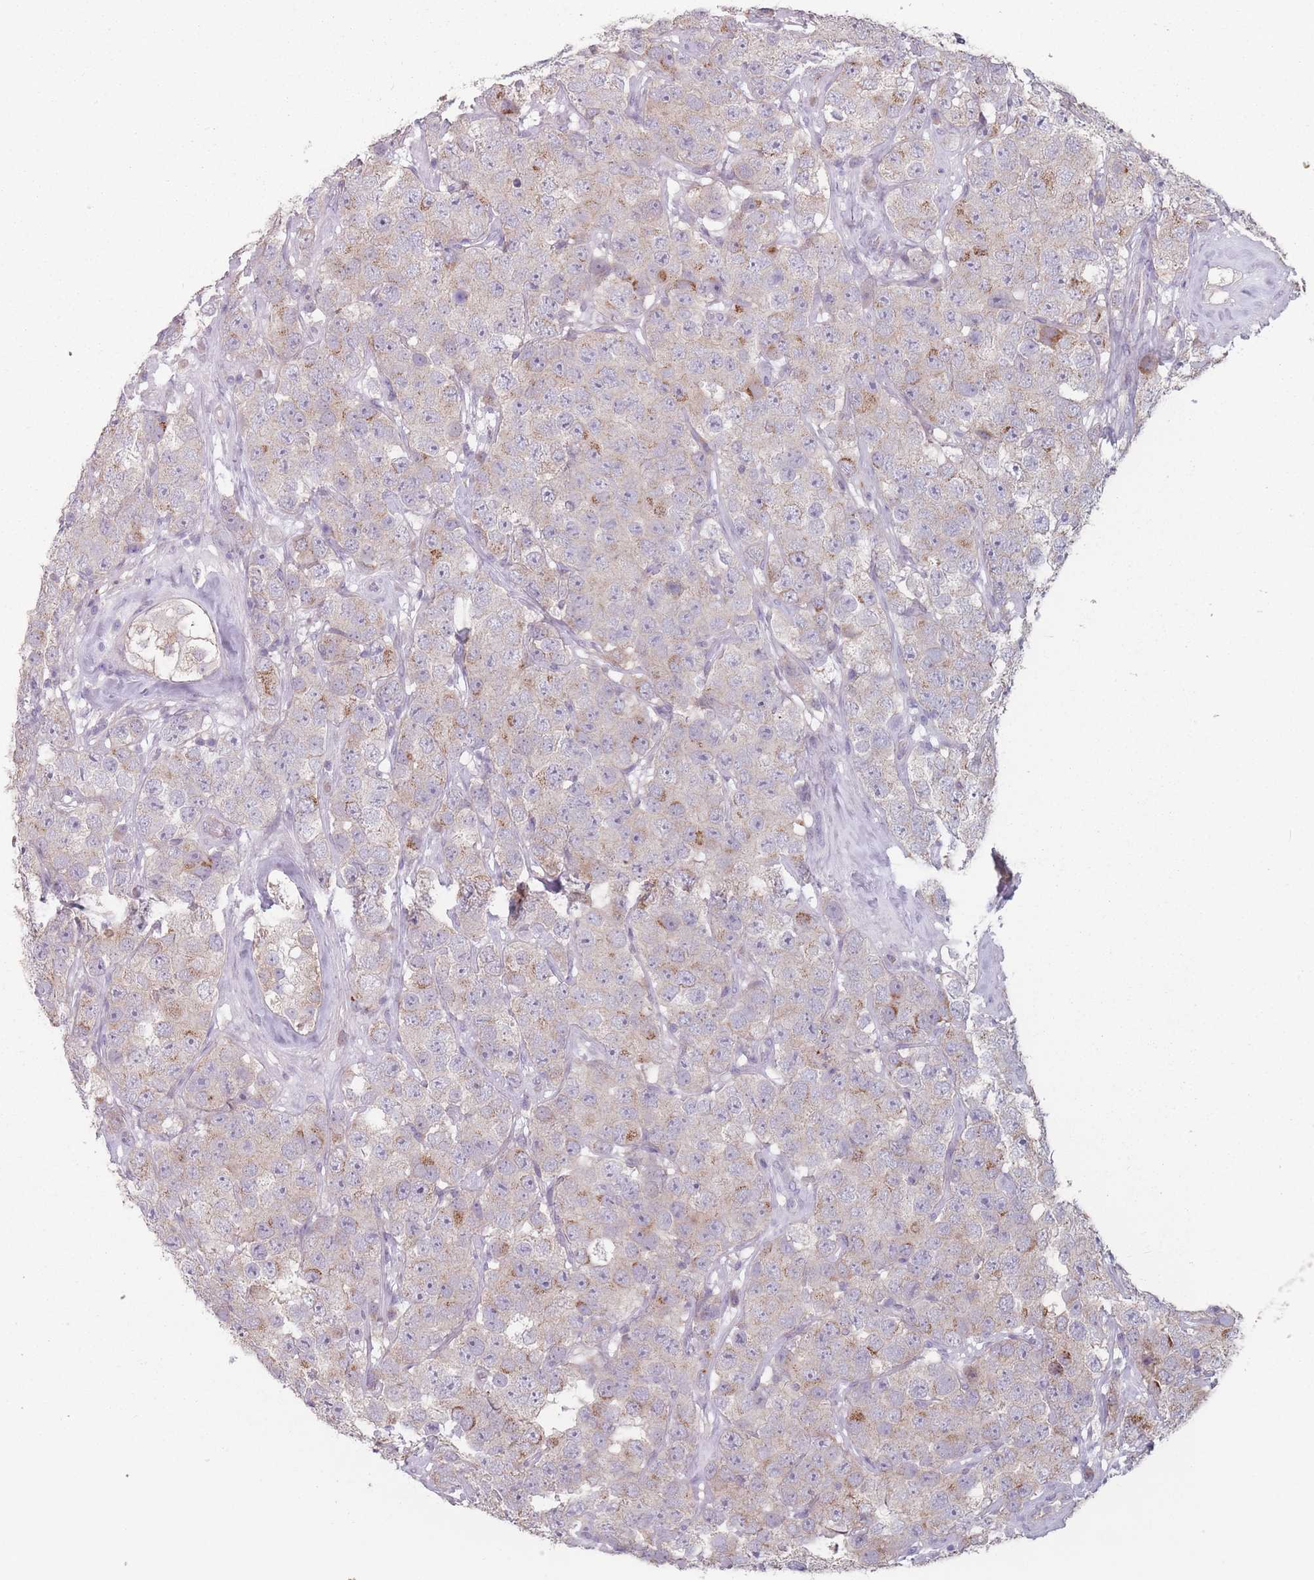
{"staining": {"intensity": "moderate", "quantity": "<25%", "location": "cytoplasmic/membranous"}, "tissue": "testis cancer", "cell_type": "Tumor cells", "image_type": "cancer", "snomed": [{"axis": "morphology", "description": "Seminoma, NOS"}, {"axis": "topography", "description": "Testis"}], "caption": "Seminoma (testis) stained with a brown dye reveals moderate cytoplasmic/membranous positive expression in about <25% of tumor cells.", "gene": "AKAIN1", "patient": {"sex": "male", "age": 28}}